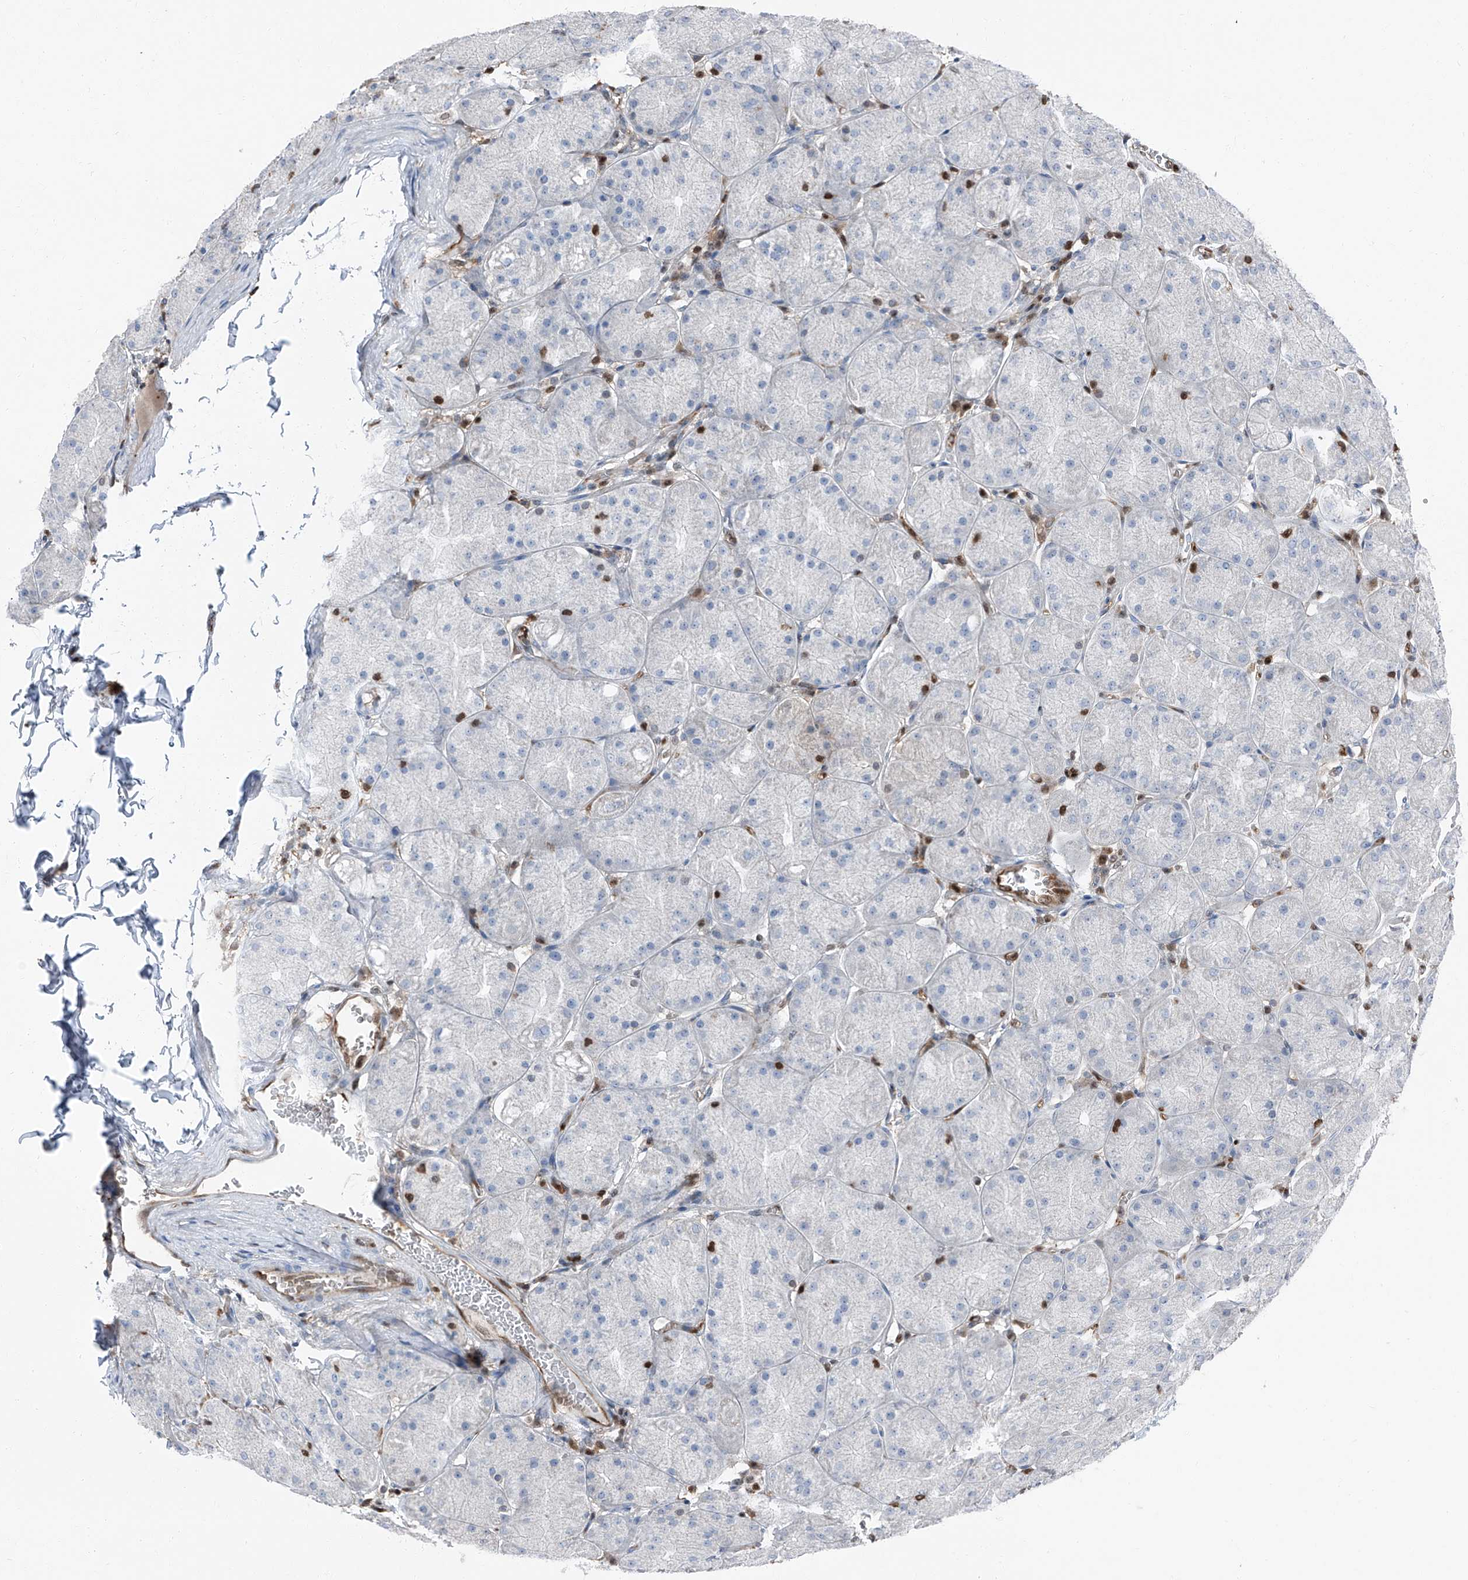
{"staining": {"intensity": "moderate", "quantity": "<25%", "location": "cytoplasmic/membranous"}, "tissue": "stomach", "cell_type": "Glandular cells", "image_type": "normal", "snomed": [{"axis": "morphology", "description": "Normal tissue, NOS"}, {"axis": "topography", "description": "Stomach, upper"}], "caption": "Unremarkable stomach was stained to show a protein in brown. There is low levels of moderate cytoplasmic/membranous expression in approximately <25% of glandular cells.", "gene": "PSMB10", "patient": {"sex": "female", "age": 56}}